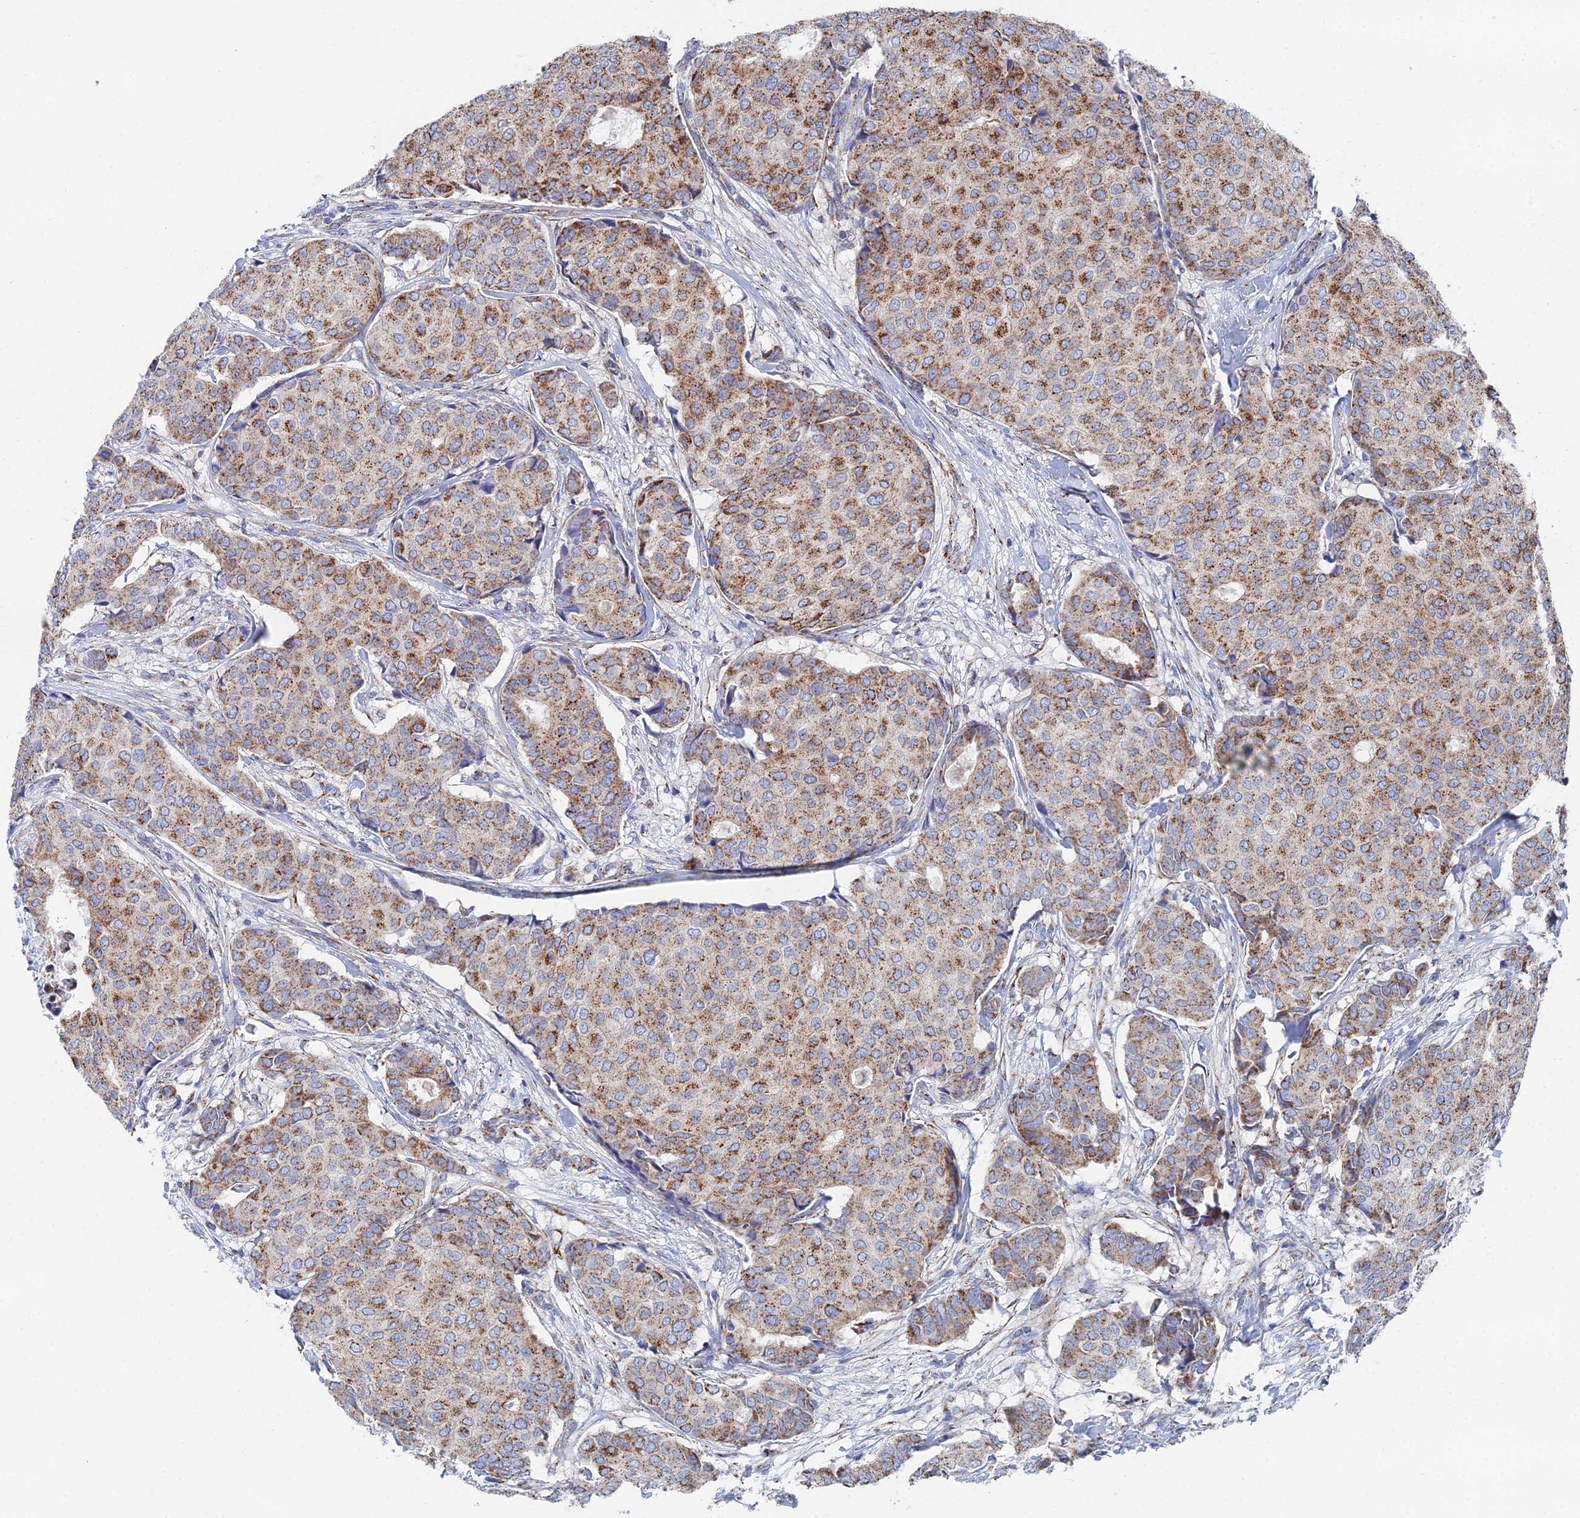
{"staining": {"intensity": "moderate", "quantity": ">75%", "location": "cytoplasmic/membranous"}, "tissue": "breast cancer", "cell_type": "Tumor cells", "image_type": "cancer", "snomed": [{"axis": "morphology", "description": "Duct carcinoma"}, {"axis": "topography", "description": "Breast"}], "caption": "A brown stain shows moderate cytoplasmic/membranous expression of a protein in invasive ductal carcinoma (breast) tumor cells.", "gene": "IFT80", "patient": {"sex": "female", "age": 75}}